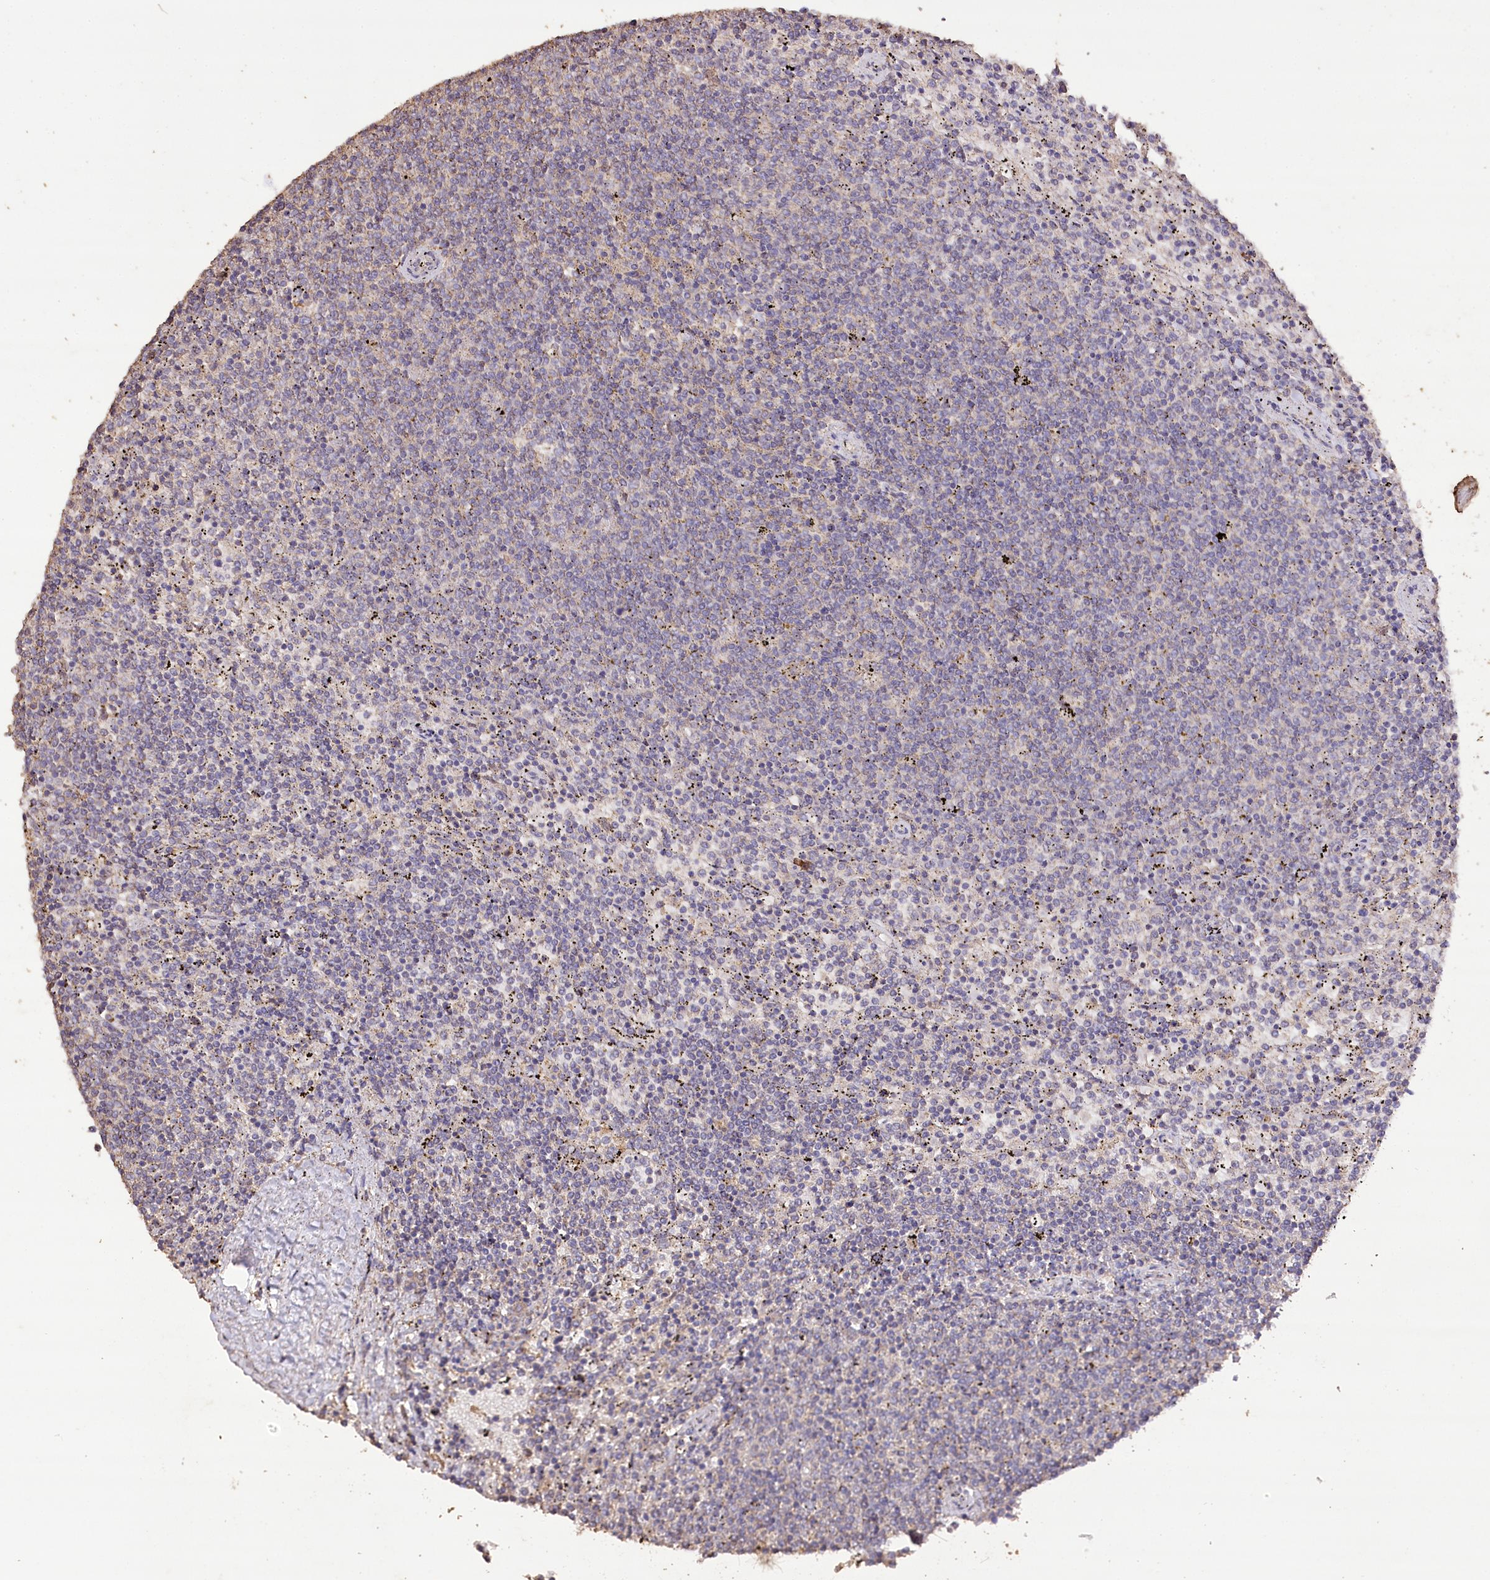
{"staining": {"intensity": "negative", "quantity": "none", "location": "none"}, "tissue": "lymphoma", "cell_type": "Tumor cells", "image_type": "cancer", "snomed": [{"axis": "morphology", "description": "Malignant lymphoma, non-Hodgkin's type, Low grade"}, {"axis": "topography", "description": "Spleen"}], "caption": "Photomicrograph shows no protein staining in tumor cells of lymphoma tissue.", "gene": "IREB2", "patient": {"sex": "female", "age": 50}}